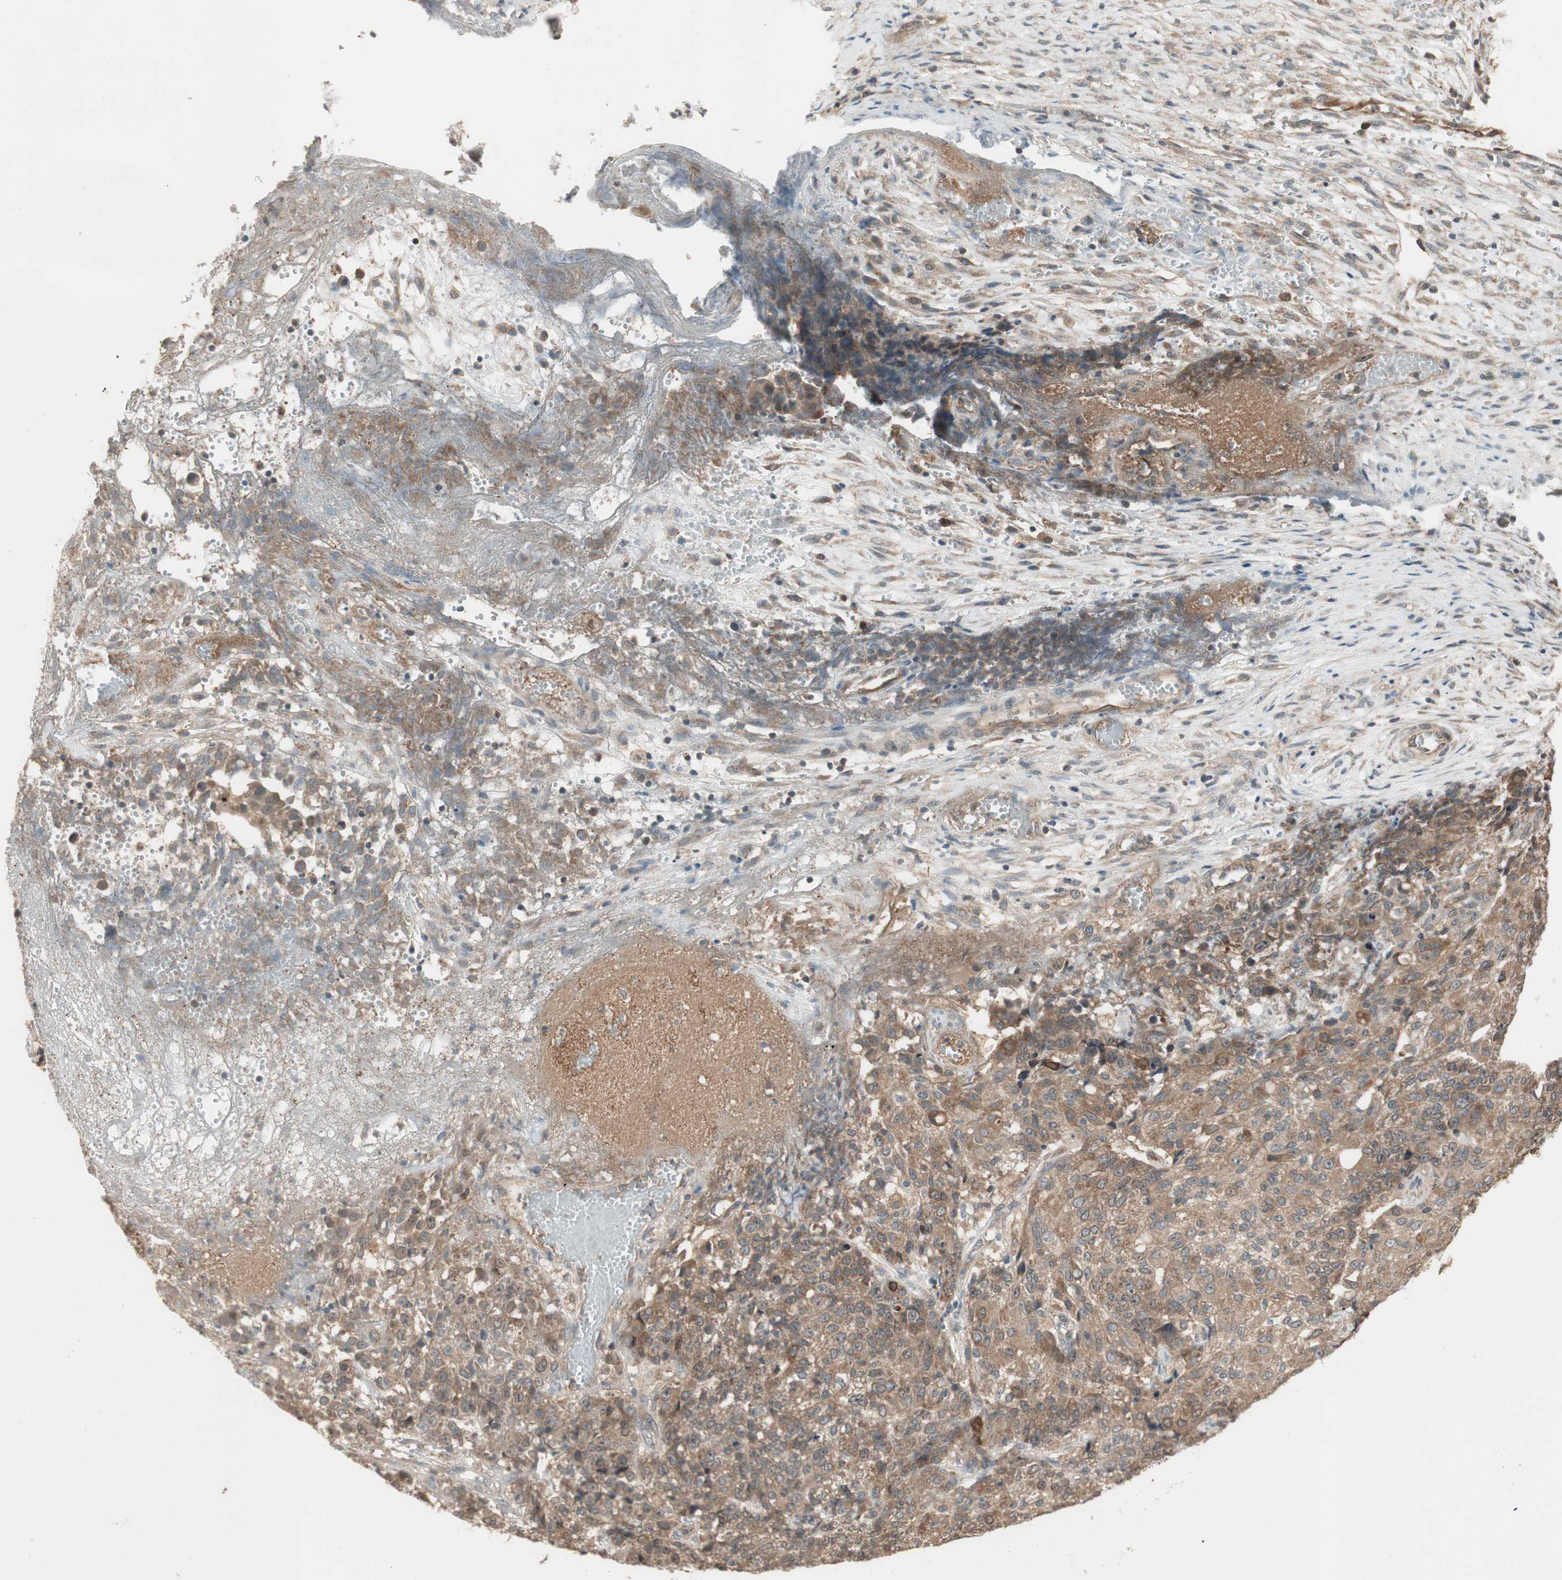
{"staining": {"intensity": "moderate", "quantity": ">75%", "location": "cytoplasmic/membranous"}, "tissue": "ovarian cancer", "cell_type": "Tumor cells", "image_type": "cancer", "snomed": [{"axis": "morphology", "description": "Carcinoma, endometroid"}, {"axis": "topography", "description": "Ovary"}], "caption": "Immunohistochemical staining of ovarian cancer (endometroid carcinoma) exhibits medium levels of moderate cytoplasmic/membranous staining in about >75% of tumor cells. Nuclei are stained in blue.", "gene": "ATP6AP2", "patient": {"sex": "female", "age": 42}}